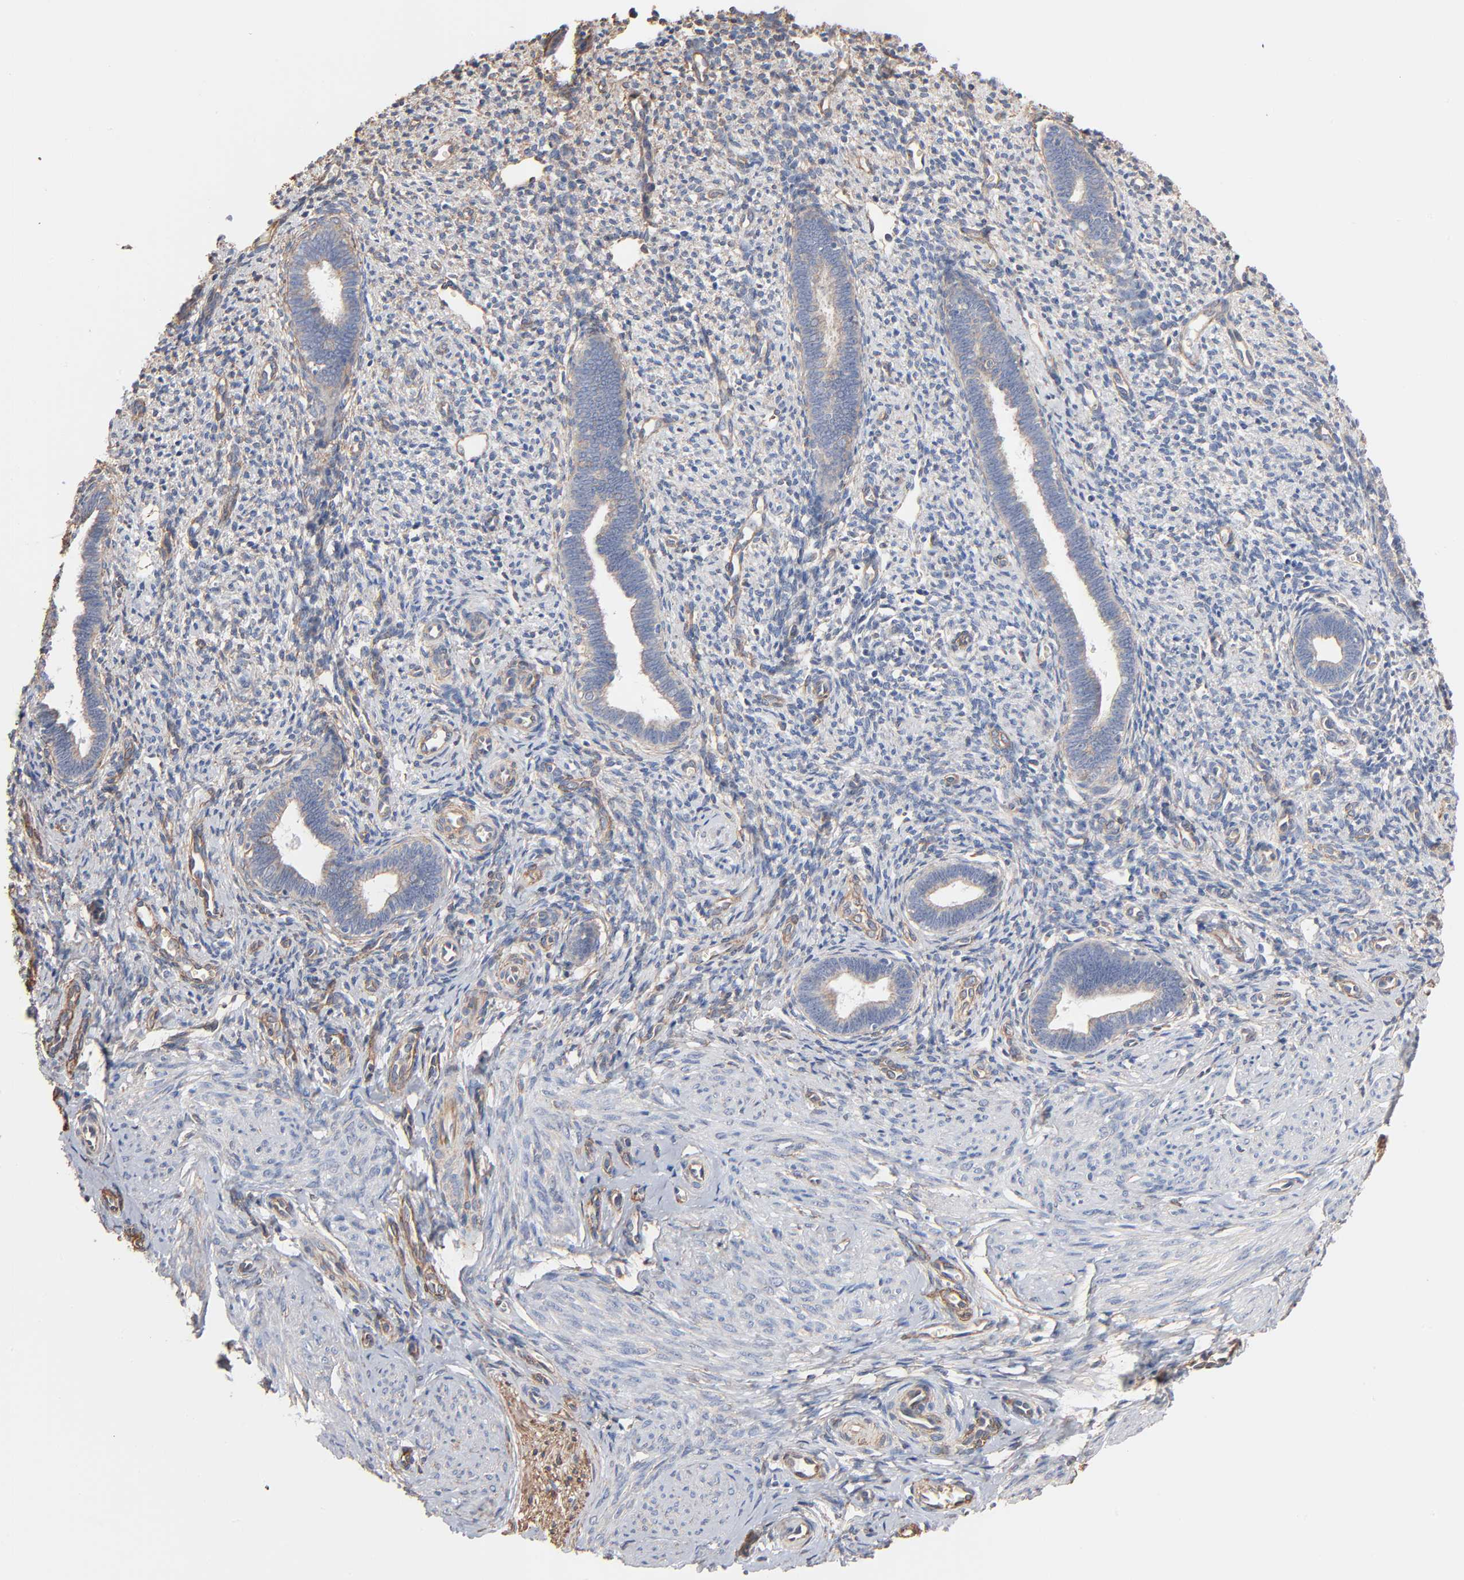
{"staining": {"intensity": "weak", "quantity": "25%-75%", "location": "cytoplasmic/membranous"}, "tissue": "endometrium", "cell_type": "Cells in endometrial stroma", "image_type": "normal", "snomed": [{"axis": "morphology", "description": "Normal tissue, NOS"}, {"axis": "topography", "description": "Endometrium"}], "caption": "DAB immunohistochemical staining of unremarkable human endometrium shows weak cytoplasmic/membranous protein positivity in about 25%-75% of cells in endometrial stroma.", "gene": "ABCD4", "patient": {"sex": "female", "age": 27}}